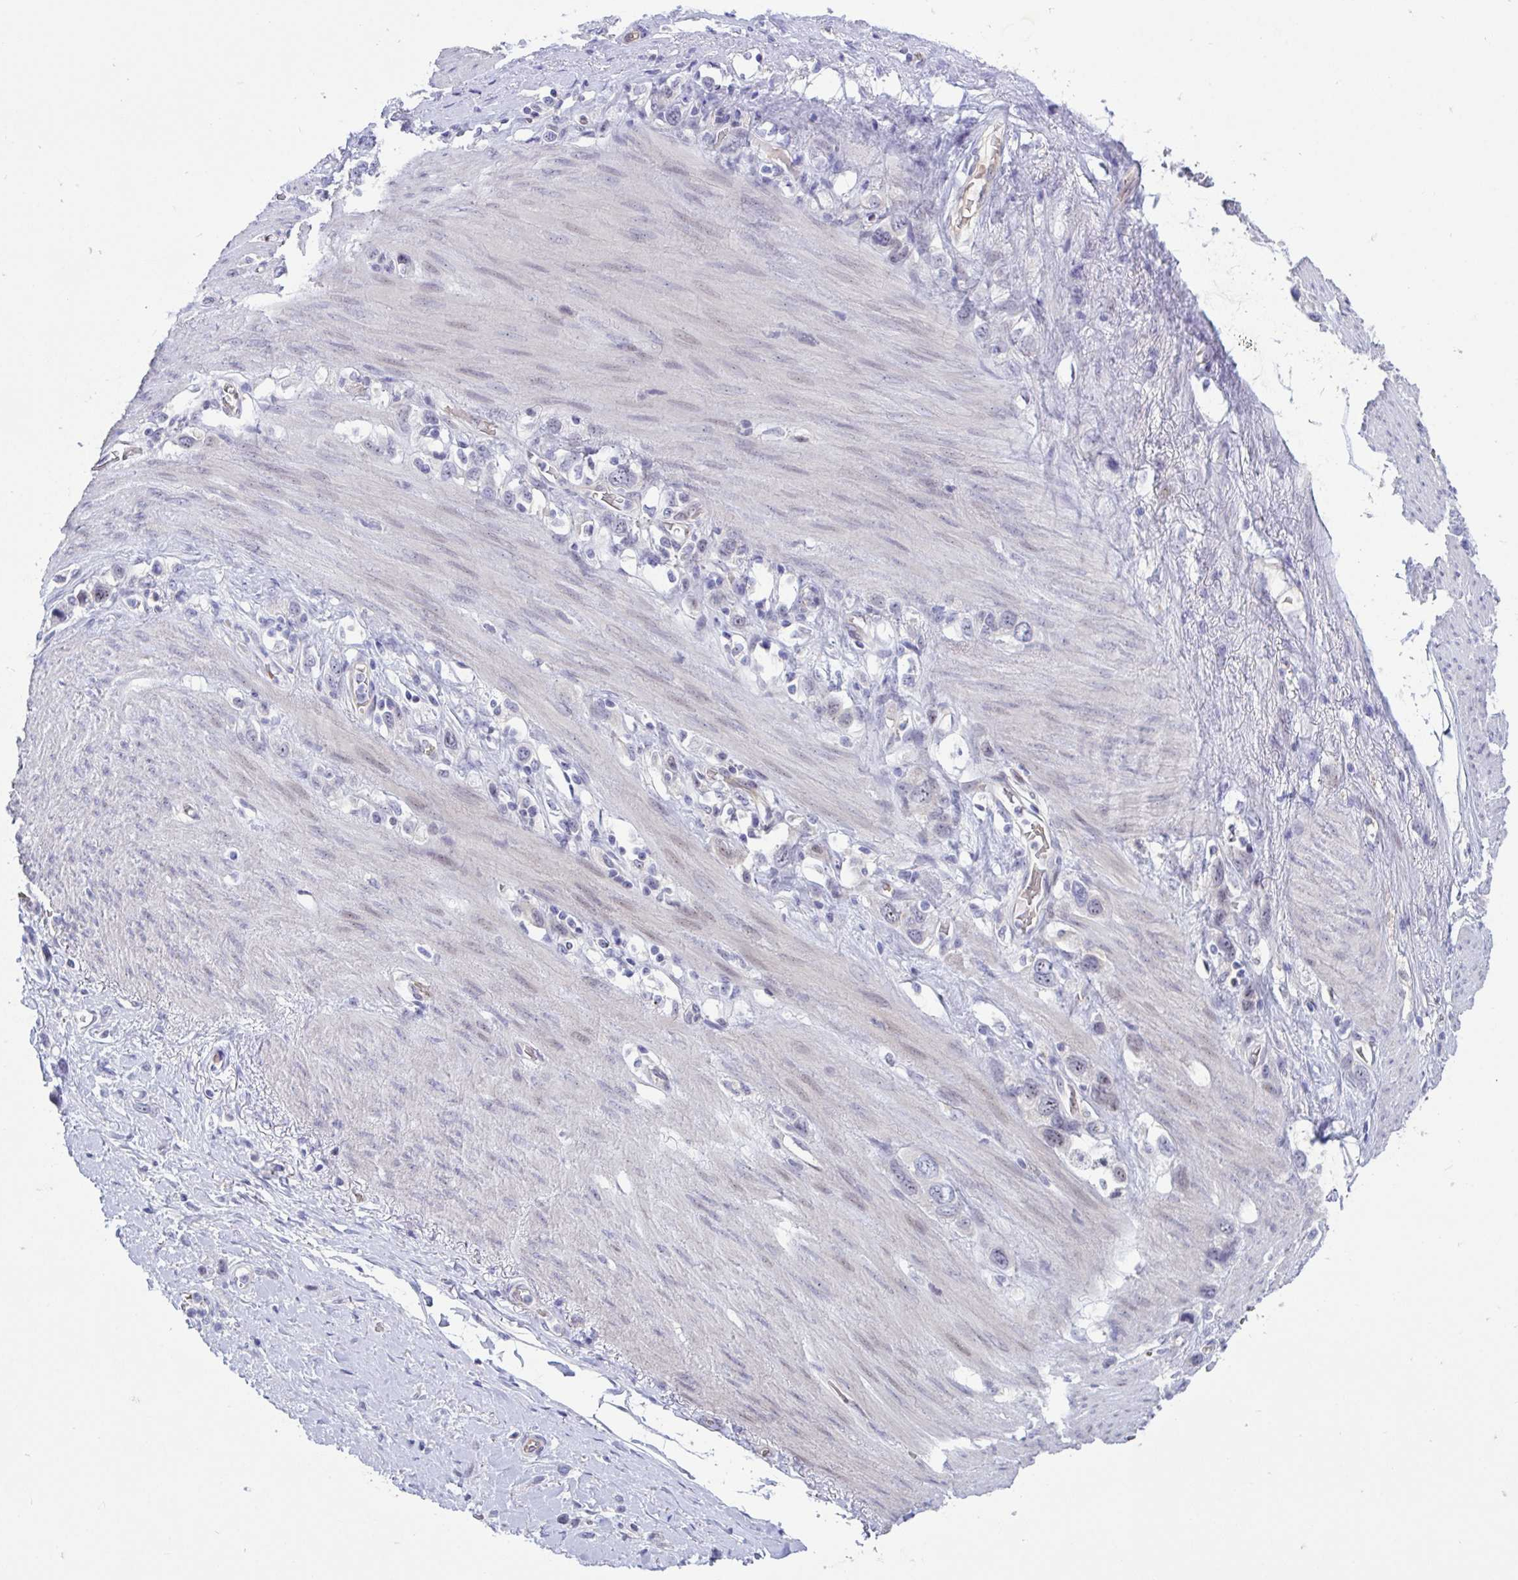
{"staining": {"intensity": "negative", "quantity": "none", "location": "none"}, "tissue": "stomach cancer", "cell_type": "Tumor cells", "image_type": "cancer", "snomed": [{"axis": "morphology", "description": "Adenocarcinoma, NOS"}, {"axis": "topography", "description": "Stomach"}], "caption": "Tumor cells are negative for protein expression in human stomach adenocarcinoma.", "gene": "CENPQ", "patient": {"sex": "female", "age": 65}}